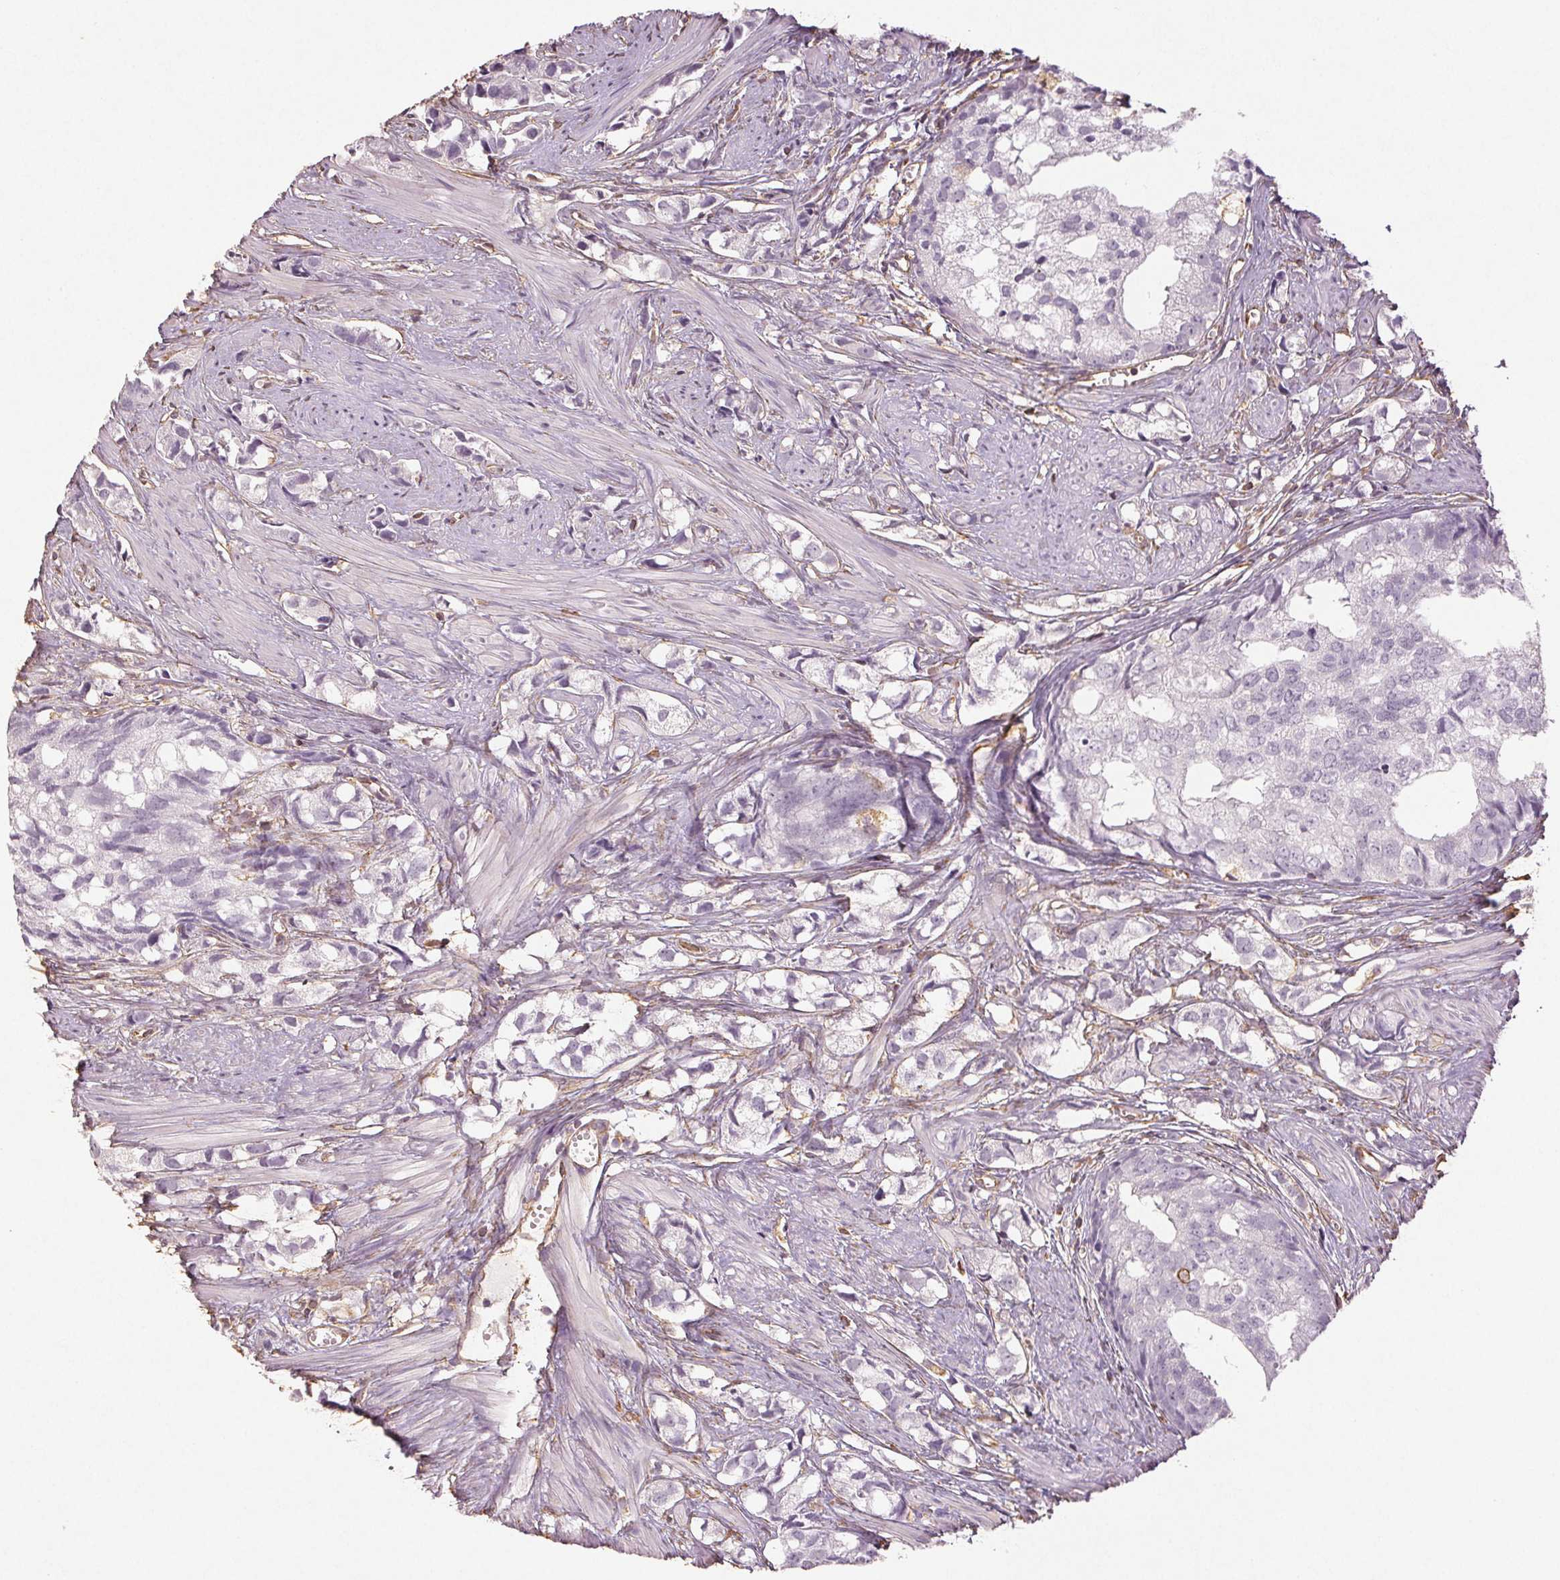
{"staining": {"intensity": "negative", "quantity": "none", "location": "none"}, "tissue": "prostate cancer", "cell_type": "Tumor cells", "image_type": "cancer", "snomed": [{"axis": "morphology", "description": "Adenocarcinoma, High grade"}, {"axis": "topography", "description": "Prostate"}], "caption": "This is an immunohistochemistry (IHC) micrograph of human prostate cancer. There is no positivity in tumor cells.", "gene": "COL7A1", "patient": {"sex": "male", "age": 58}}